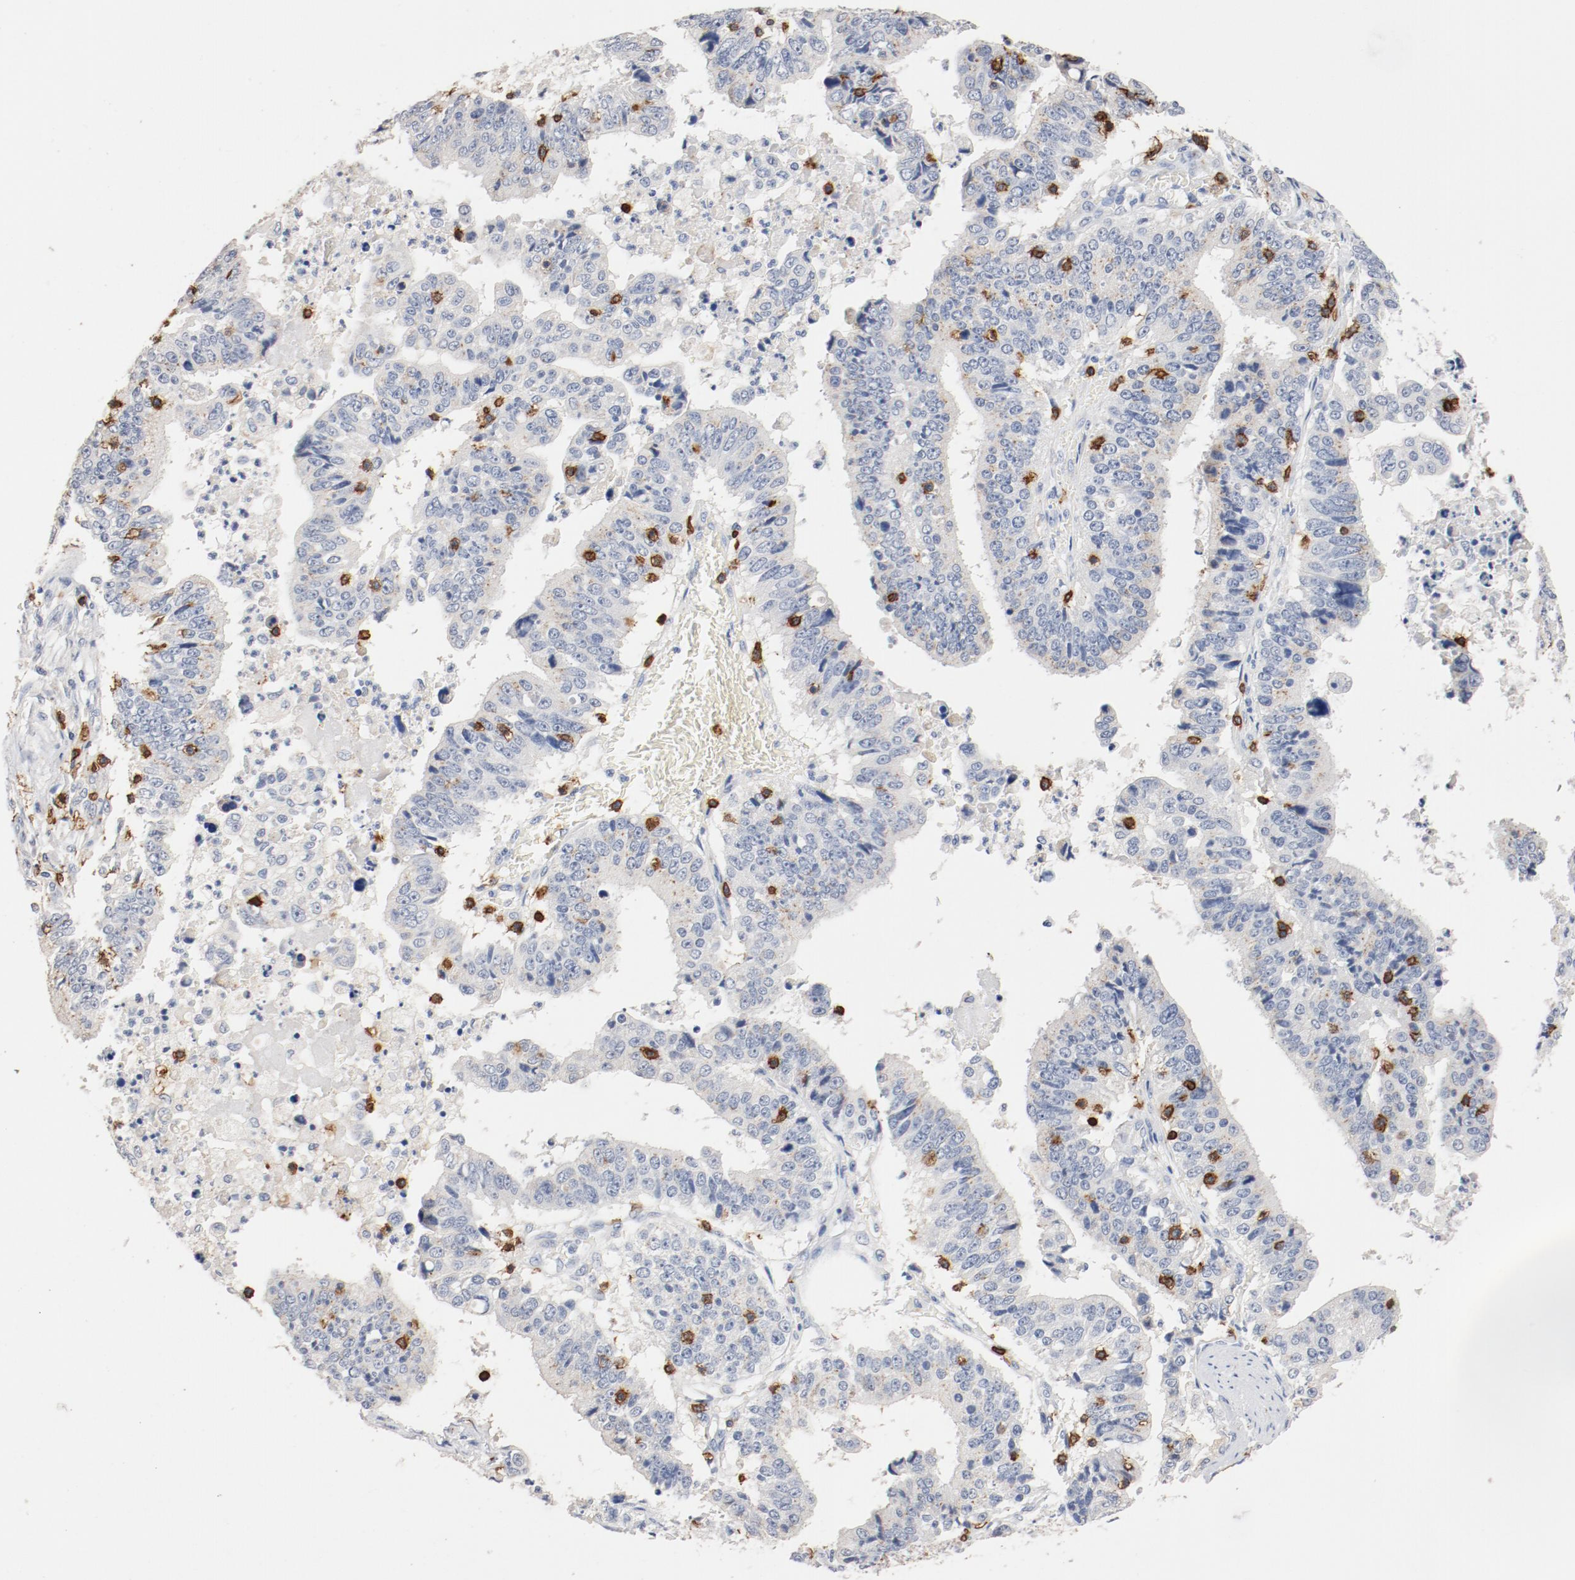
{"staining": {"intensity": "negative", "quantity": "none", "location": "none"}, "tissue": "stomach cancer", "cell_type": "Tumor cells", "image_type": "cancer", "snomed": [{"axis": "morphology", "description": "Adenocarcinoma, NOS"}, {"axis": "topography", "description": "Stomach, upper"}], "caption": "DAB (3,3'-diaminobenzidine) immunohistochemical staining of human adenocarcinoma (stomach) demonstrates no significant expression in tumor cells.", "gene": "CD247", "patient": {"sex": "female", "age": 50}}